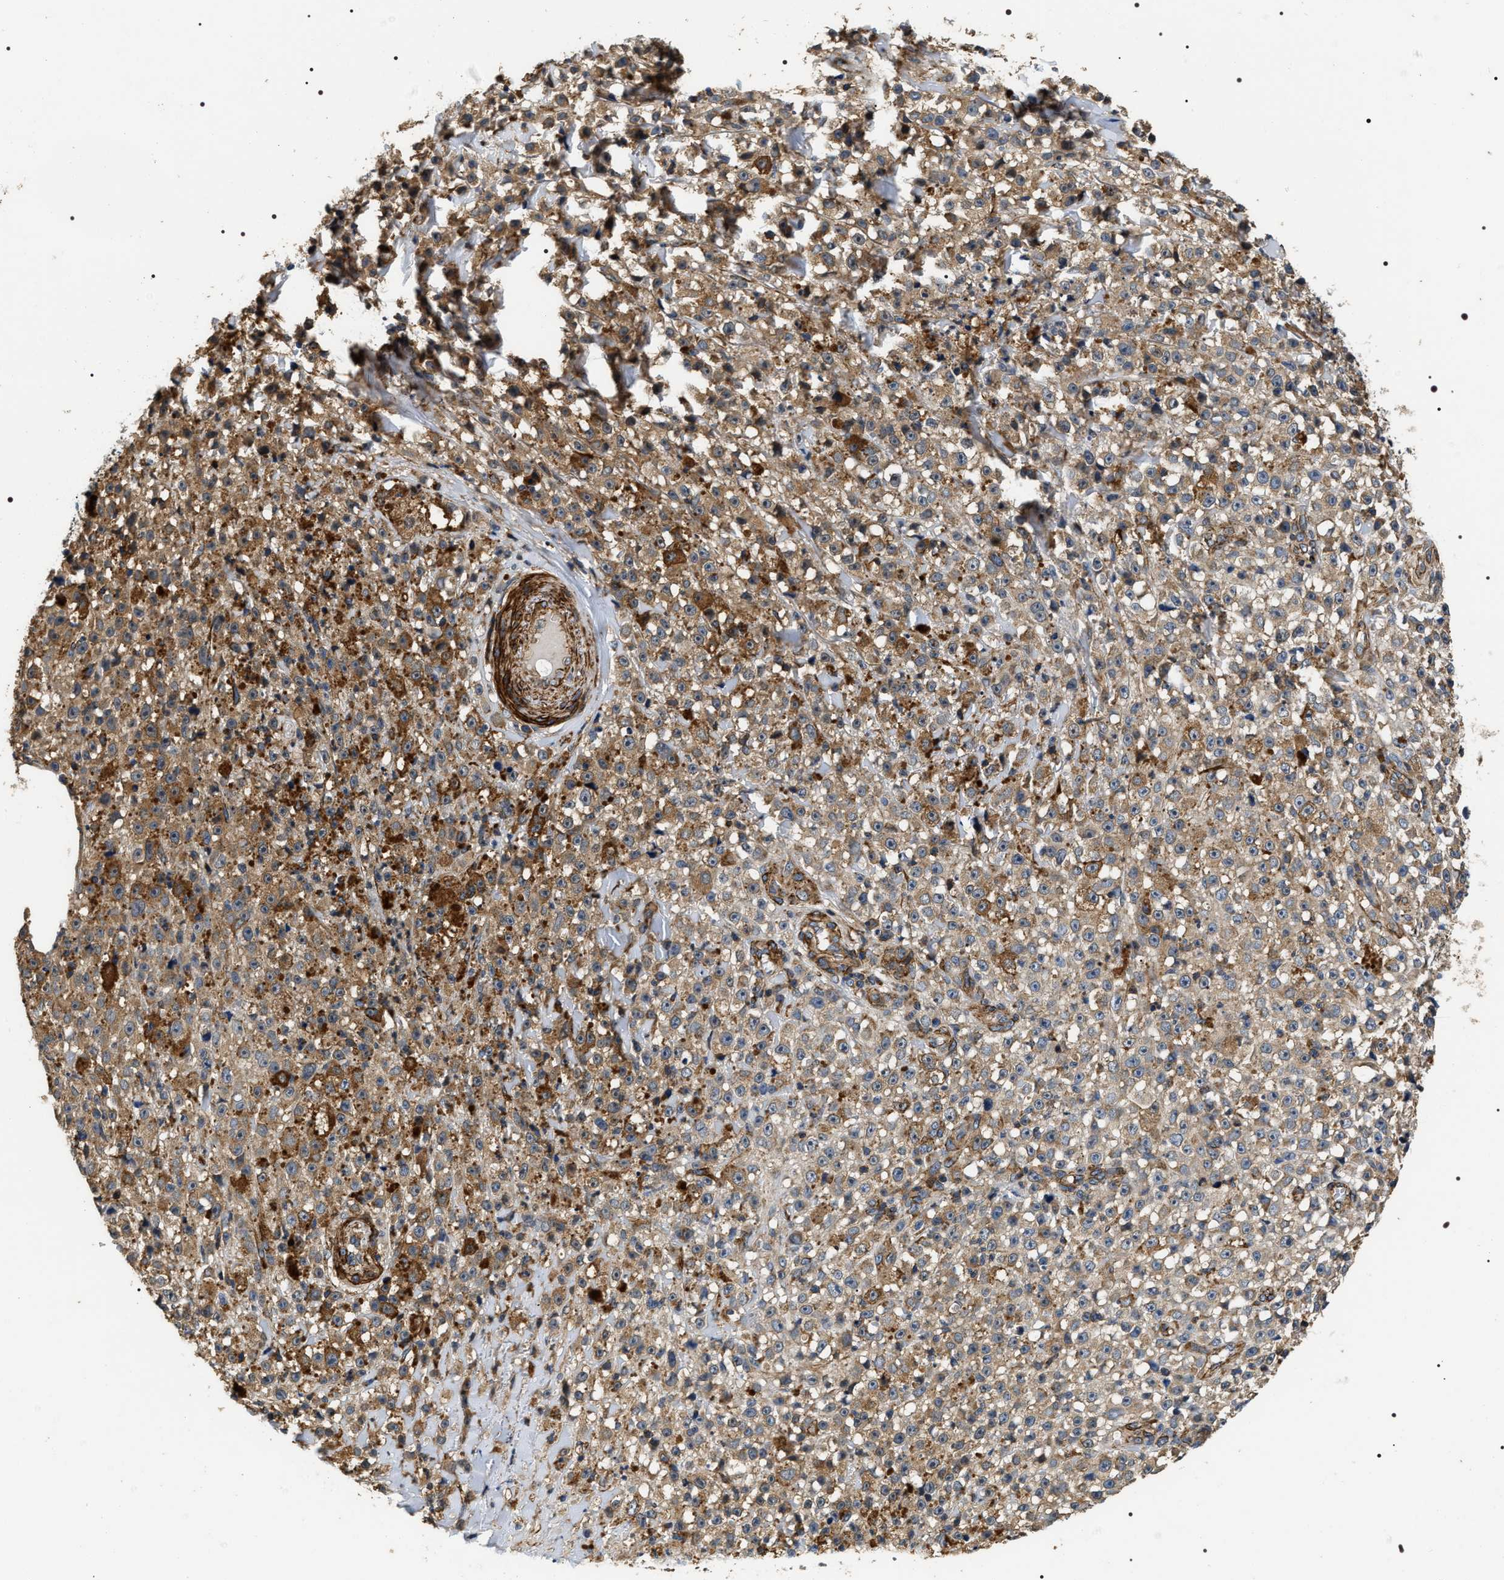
{"staining": {"intensity": "moderate", "quantity": ">75%", "location": "cytoplasmic/membranous"}, "tissue": "melanoma", "cell_type": "Tumor cells", "image_type": "cancer", "snomed": [{"axis": "morphology", "description": "Malignant melanoma, NOS"}, {"axis": "topography", "description": "Skin"}], "caption": "Malignant melanoma was stained to show a protein in brown. There is medium levels of moderate cytoplasmic/membranous positivity in about >75% of tumor cells.", "gene": "ZC3HAV1L", "patient": {"sex": "female", "age": 82}}